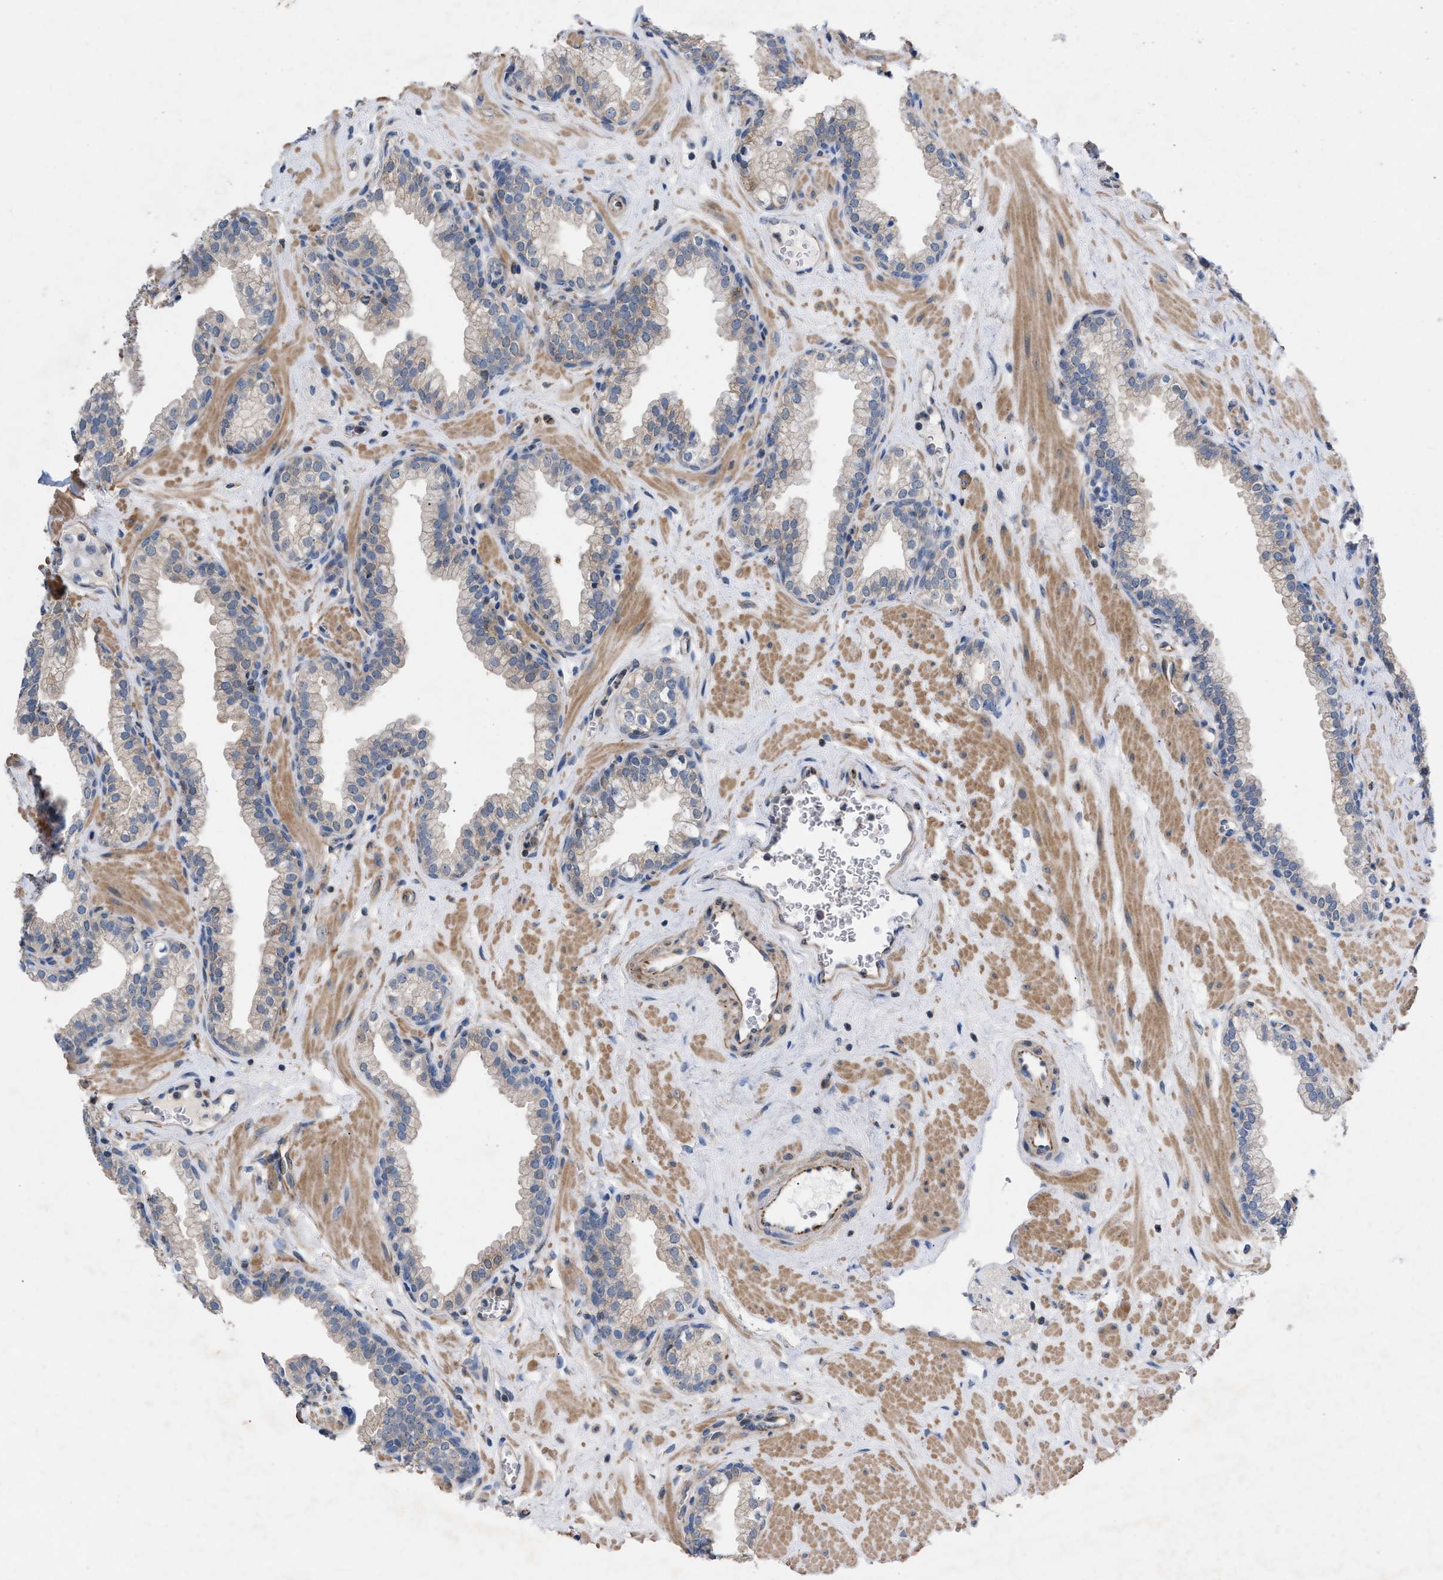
{"staining": {"intensity": "weak", "quantity": "<25%", "location": "cytoplasmic/membranous"}, "tissue": "prostate", "cell_type": "Glandular cells", "image_type": "normal", "snomed": [{"axis": "morphology", "description": "Normal tissue, NOS"}, {"axis": "morphology", "description": "Urothelial carcinoma, Low grade"}, {"axis": "topography", "description": "Urinary bladder"}, {"axis": "topography", "description": "Prostate"}], "caption": "This is a photomicrograph of IHC staining of benign prostate, which shows no staining in glandular cells.", "gene": "TMEM131", "patient": {"sex": "male", "age": 60}}